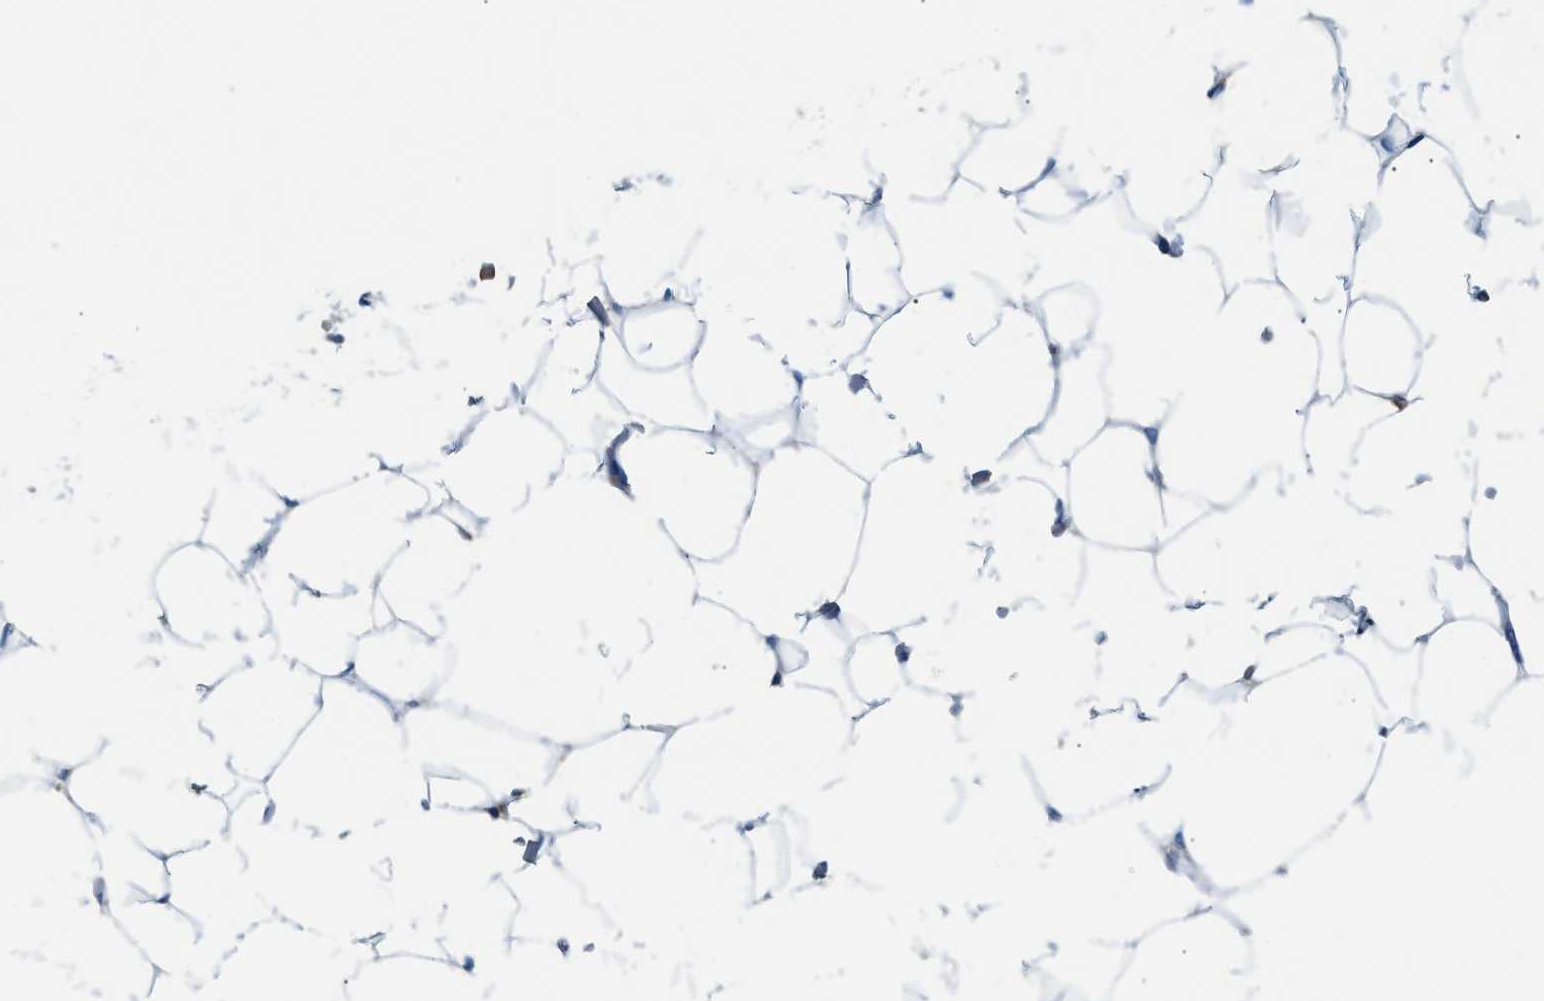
{"staining": {"intensity": "weak", "quantity": "25%-75%", "location": "cytoplasmic/membranous"}, "tissue": "adipose tissue", "cell_type": "Adipocytes", "image_type": "normal", "snomed": [{"axis": "morphology", "description": "Normal tissue, NOS"}, {"axis": "topography", "description": "Breast"}, {"axis": "topography", "description": "Adipose tissue"}], "caption": "About 25%-75% of adipocytes in normal adipose tissue demonstrate weak cytoplasmic/membranous protein positivity as visualized by brown immunohistochemical staining.", "gene": "CFI", "patient": {"sex": "female", "age": 25}}